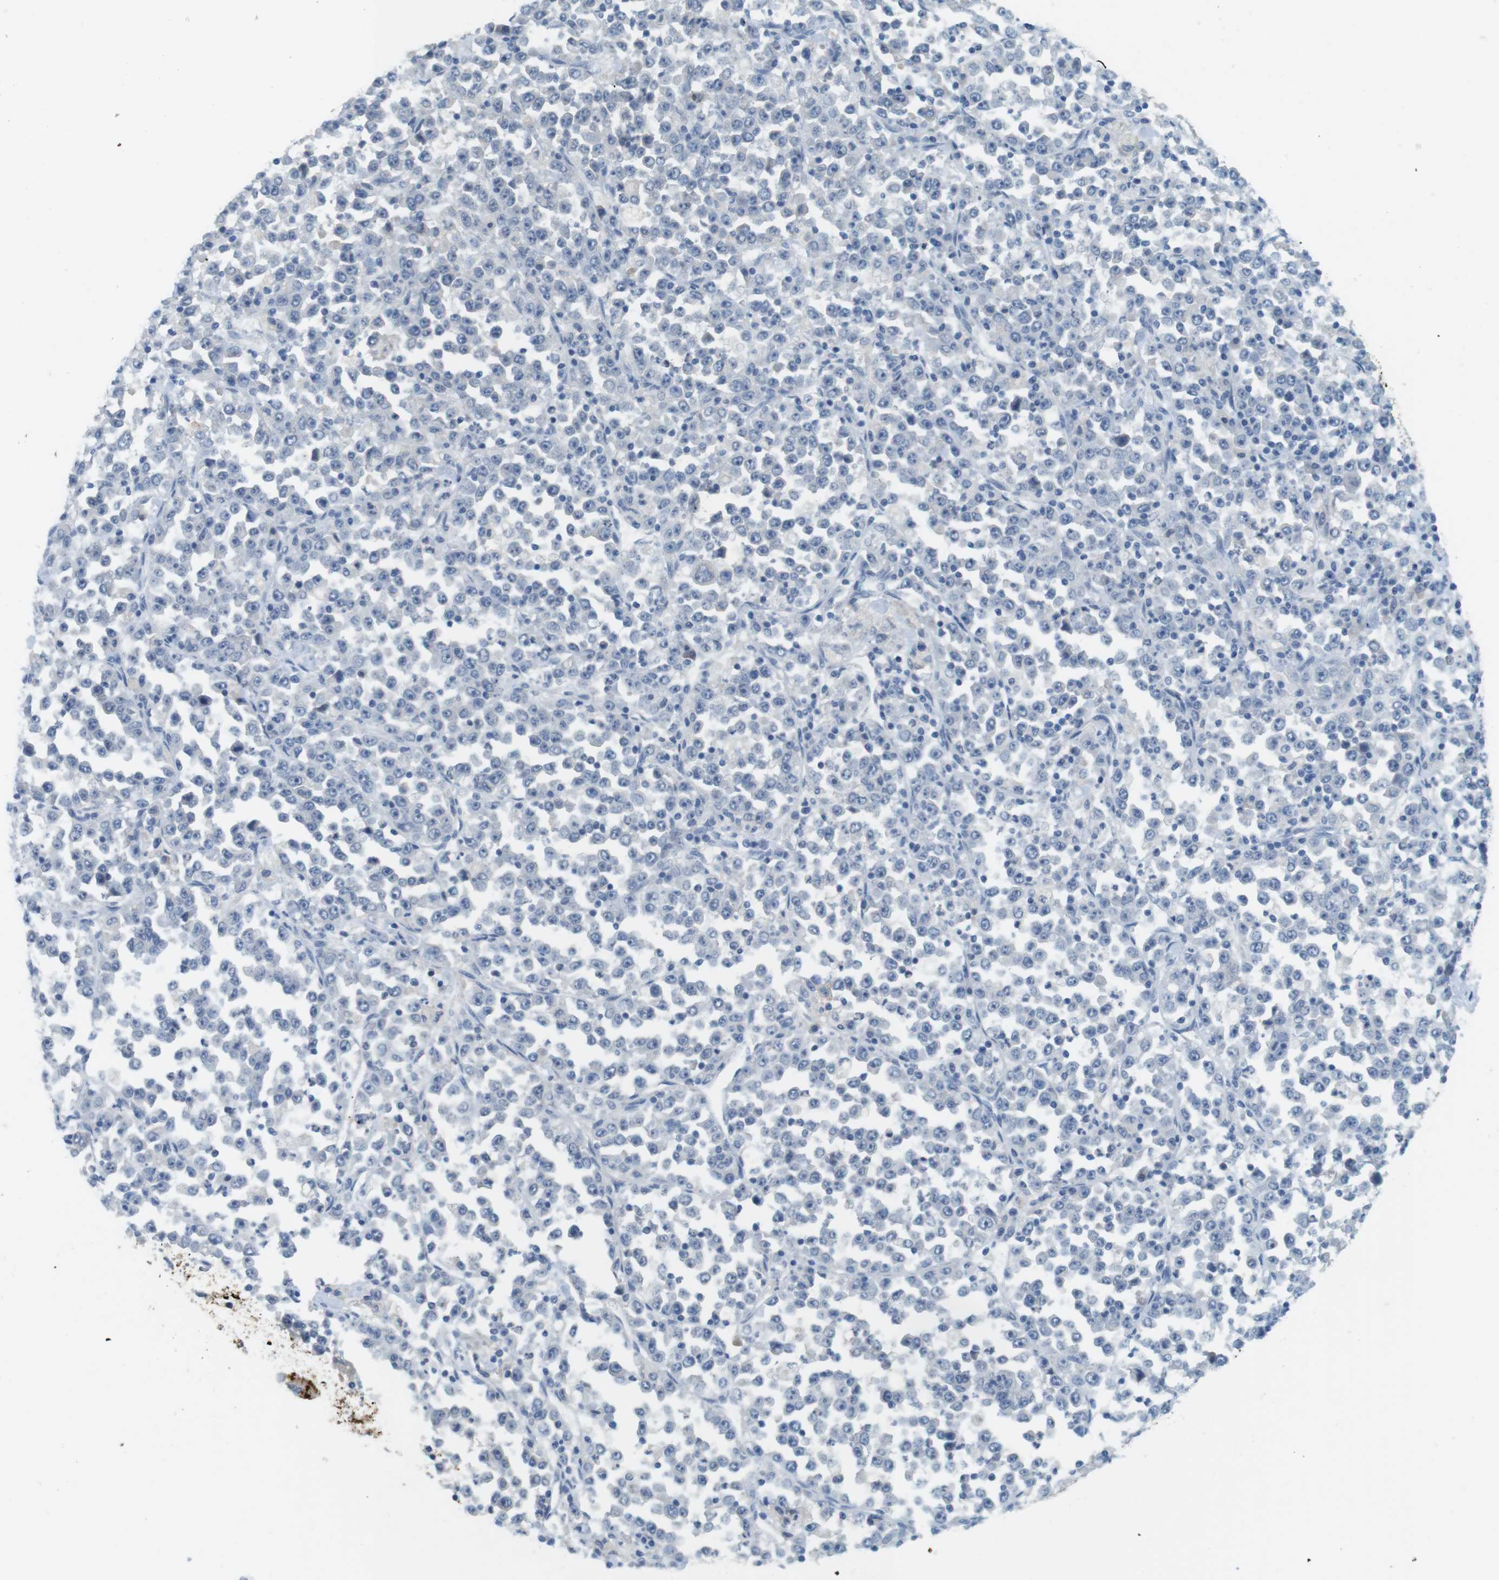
{"staining": {"intensity": "negative", "quantity": "none", "location": "none"}, "tissue": "stomach cancer", "cell_type": "Tumor cells", "image_type": "cancer", "snomed": [{"axis": "morphology", "description": "Normal tissue, NOS"}, {"axis": "morphology", "description": "Adenocarcinoma, NOS"}, {"axis": "topography", "description": "Stomach, upper"}, {"axis": "topography", "description": "Stomach"}], "caption": "Immunohistochemistry image of neoplastic tissue: human stomach adenocarcinoma stained with DAB shows no significant protein positivity in tumor cells. Nuclei are stained in blue.", "gene": "MUC5B", "patient": {"sex": "male", "age": 59}}